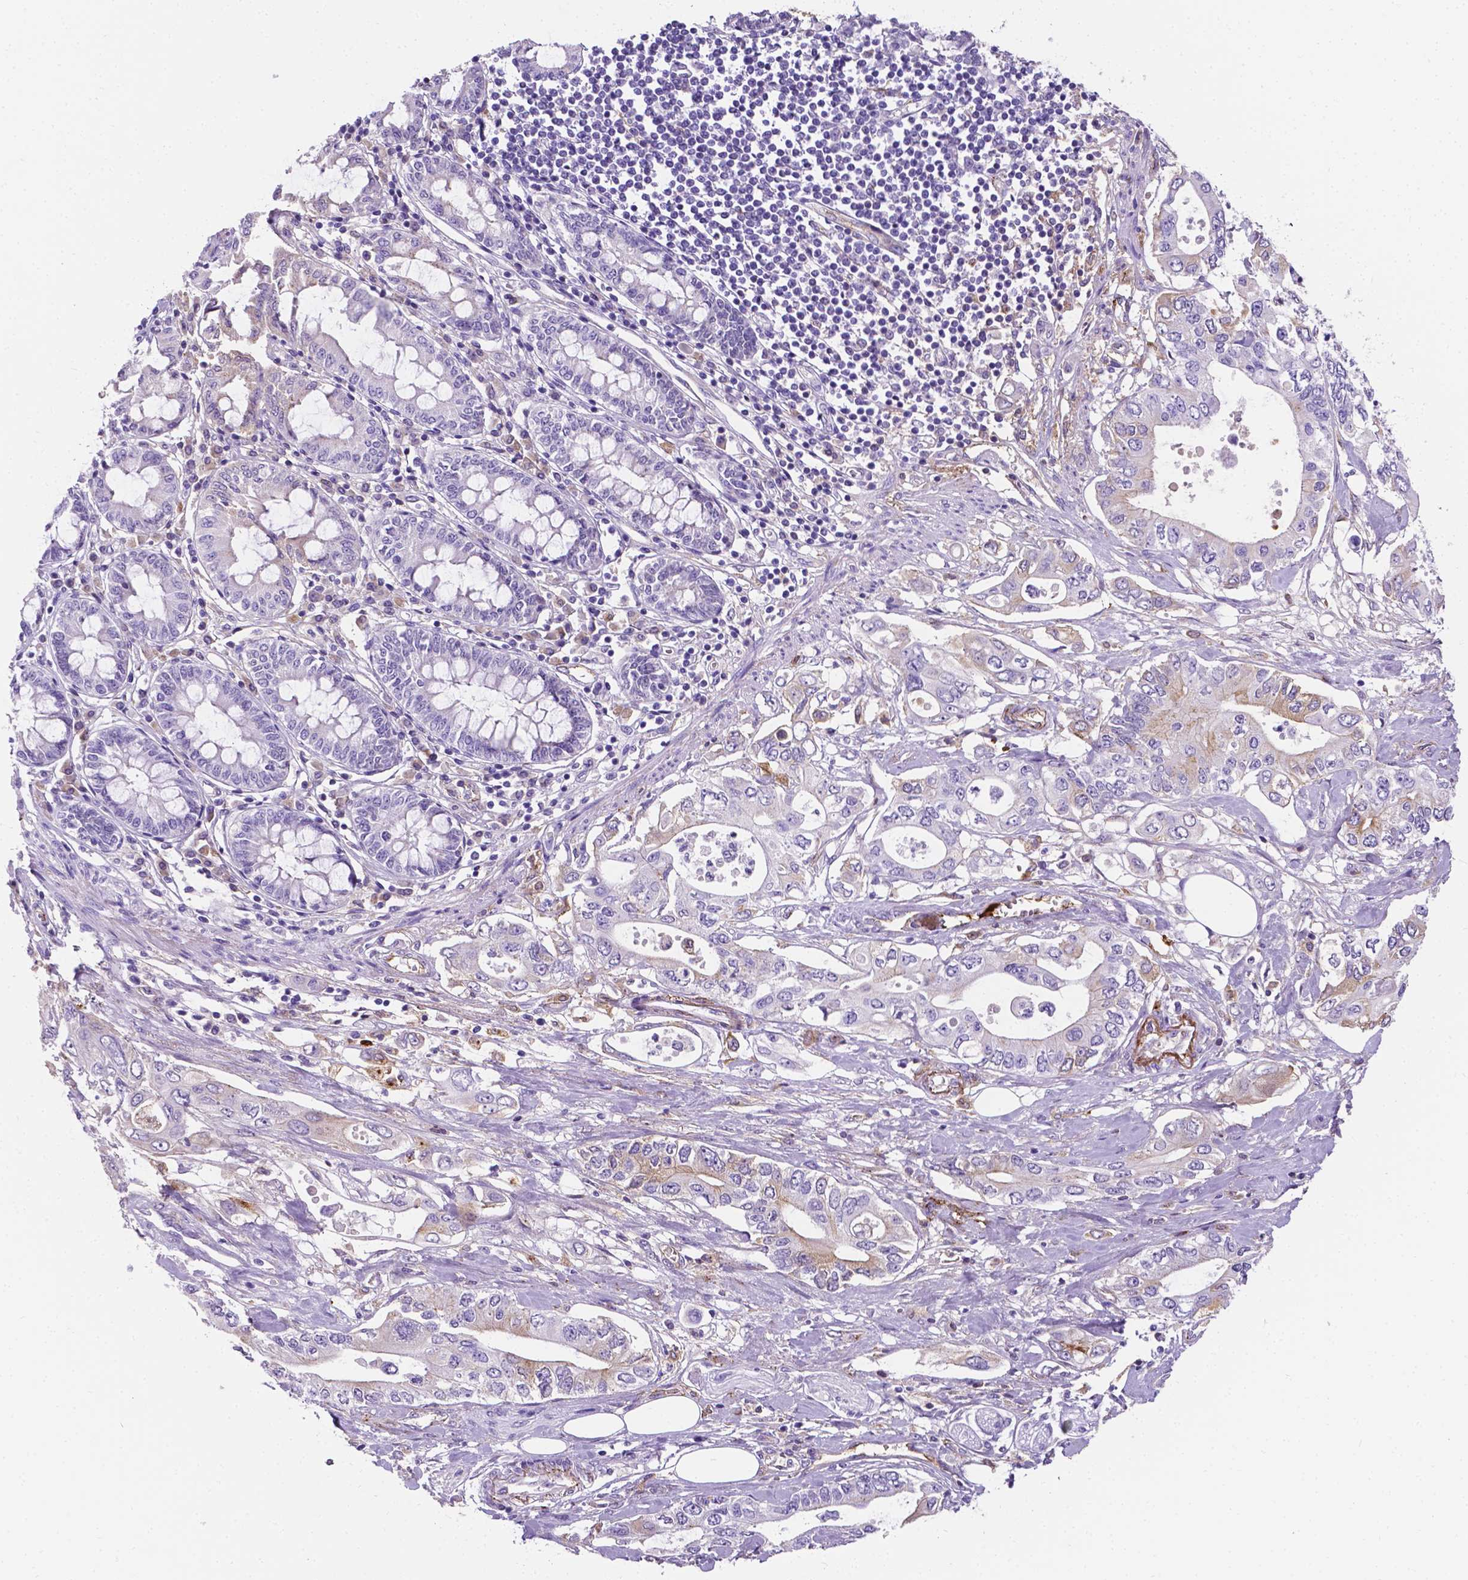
{"staining": {"intensity": "negative", "quantity": "none", "location": "none"}, "tissue": "pancreatic cancer", "cell_type": "Tumor cells", "image_type": "cancer", "snomed": [{"axis": "morphology", "description": "Adenocarcinoma, NOS"}, {"axis": "topography", "description": "Pancreas"}], "caption": "A high-resolution histopathology image shows IHC staining of pancreatic cancer (adenocarcinoma), which demonstrates no significant positivity in tumor cells.", "gene": "APOE", "patient": {"sex": "female", "age": 63}}